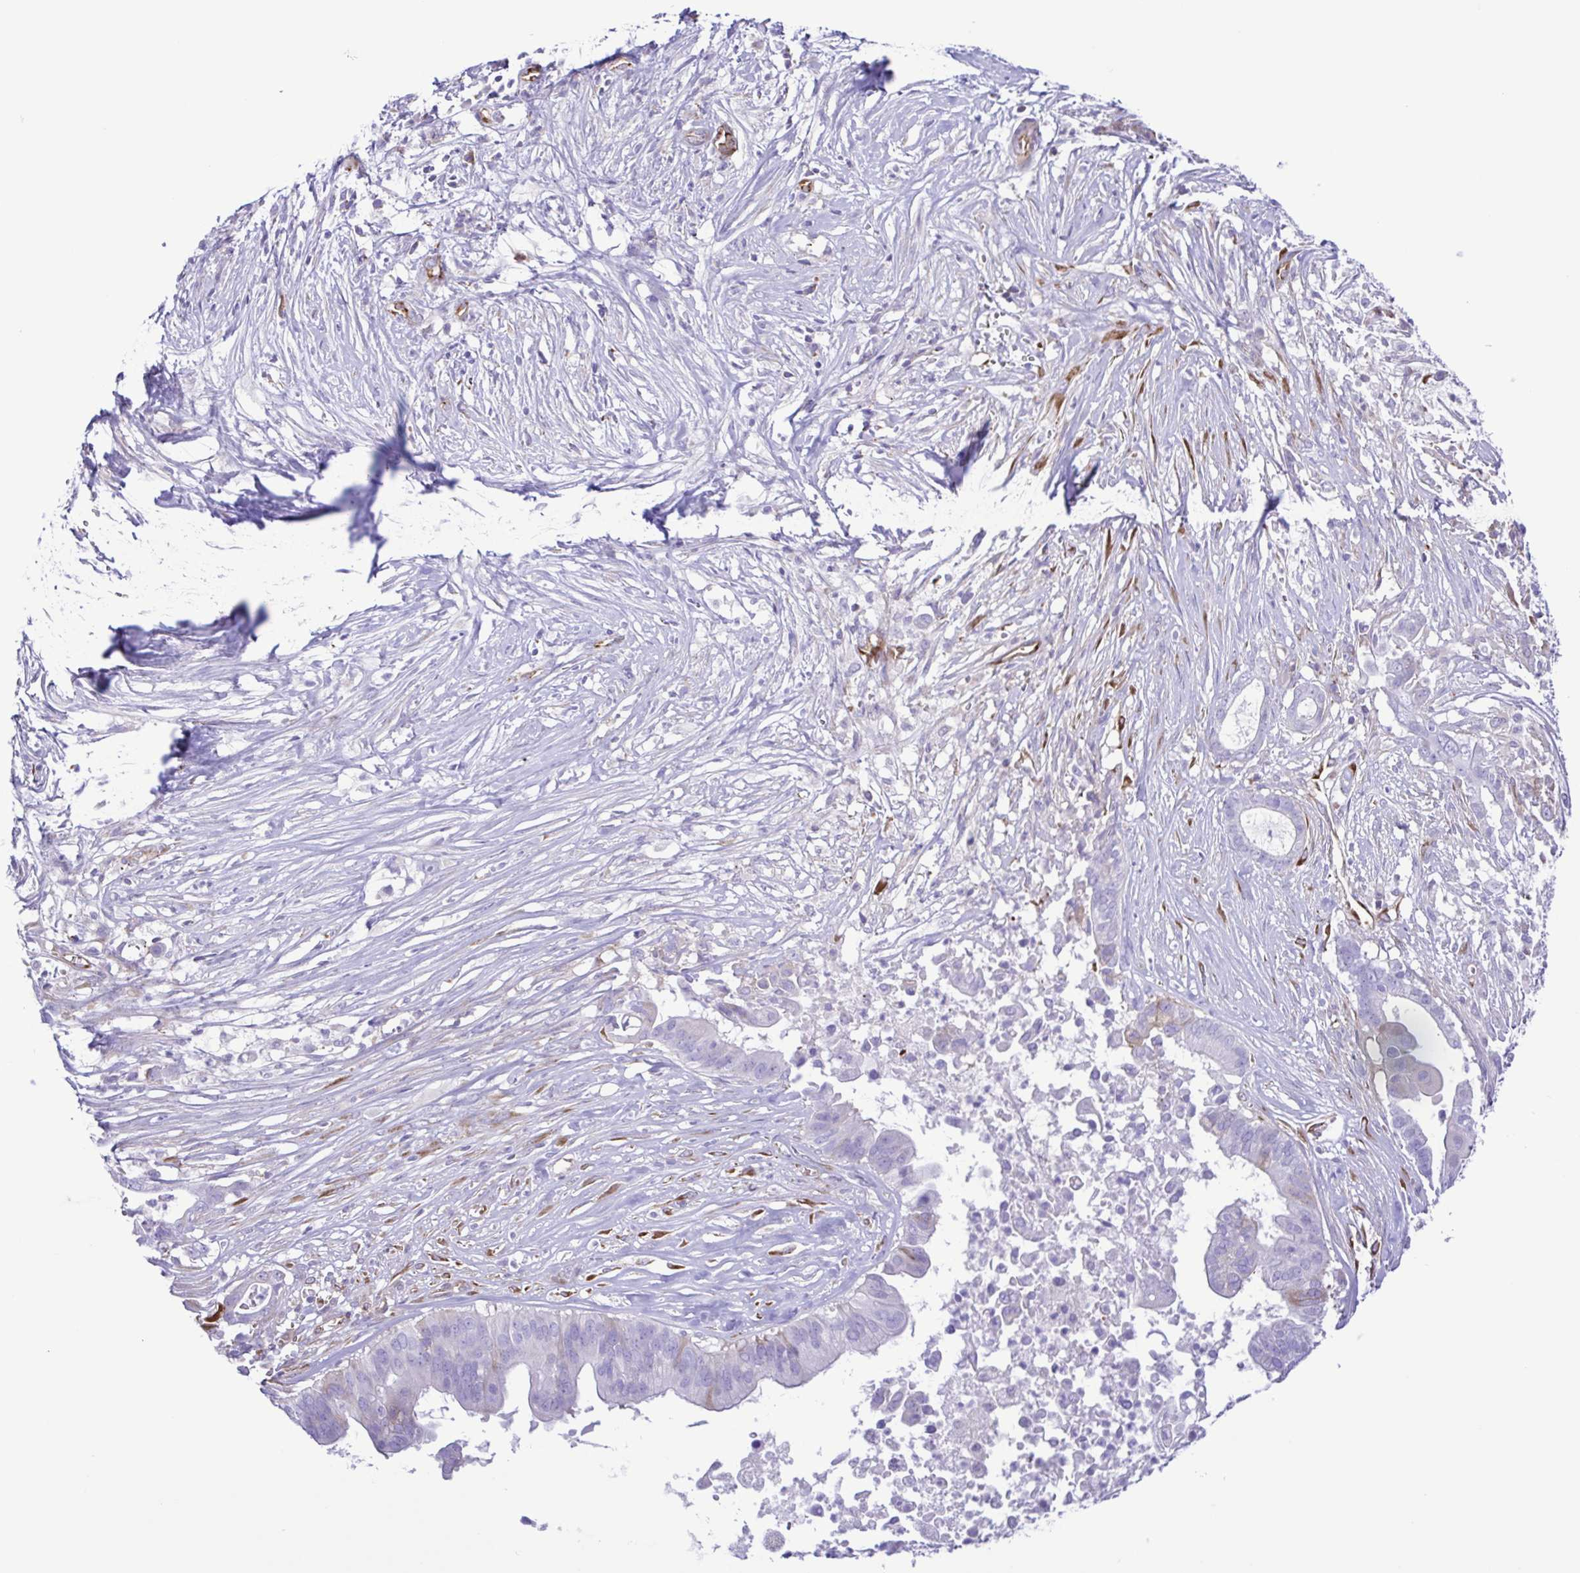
{"staining": {"intensity": "negative", "quantity": "none", "location": "none"}, "tissue": "pancreatic cancer", "cell_type": "Tumor cells", "image_type": "cancer", "snomed": [{"axis": "morphology", "description": "Adenocarcinoma, NOS"}, {"axis": "topography", "description": "Pancreas"}], "caption": "Adenocarcinoma (pancreatic) was stained to show a protein in brown. There is no significant positivity in tumor cells.", "gene": "FLT1", "patient": {"sex": "male", "age": 61}}